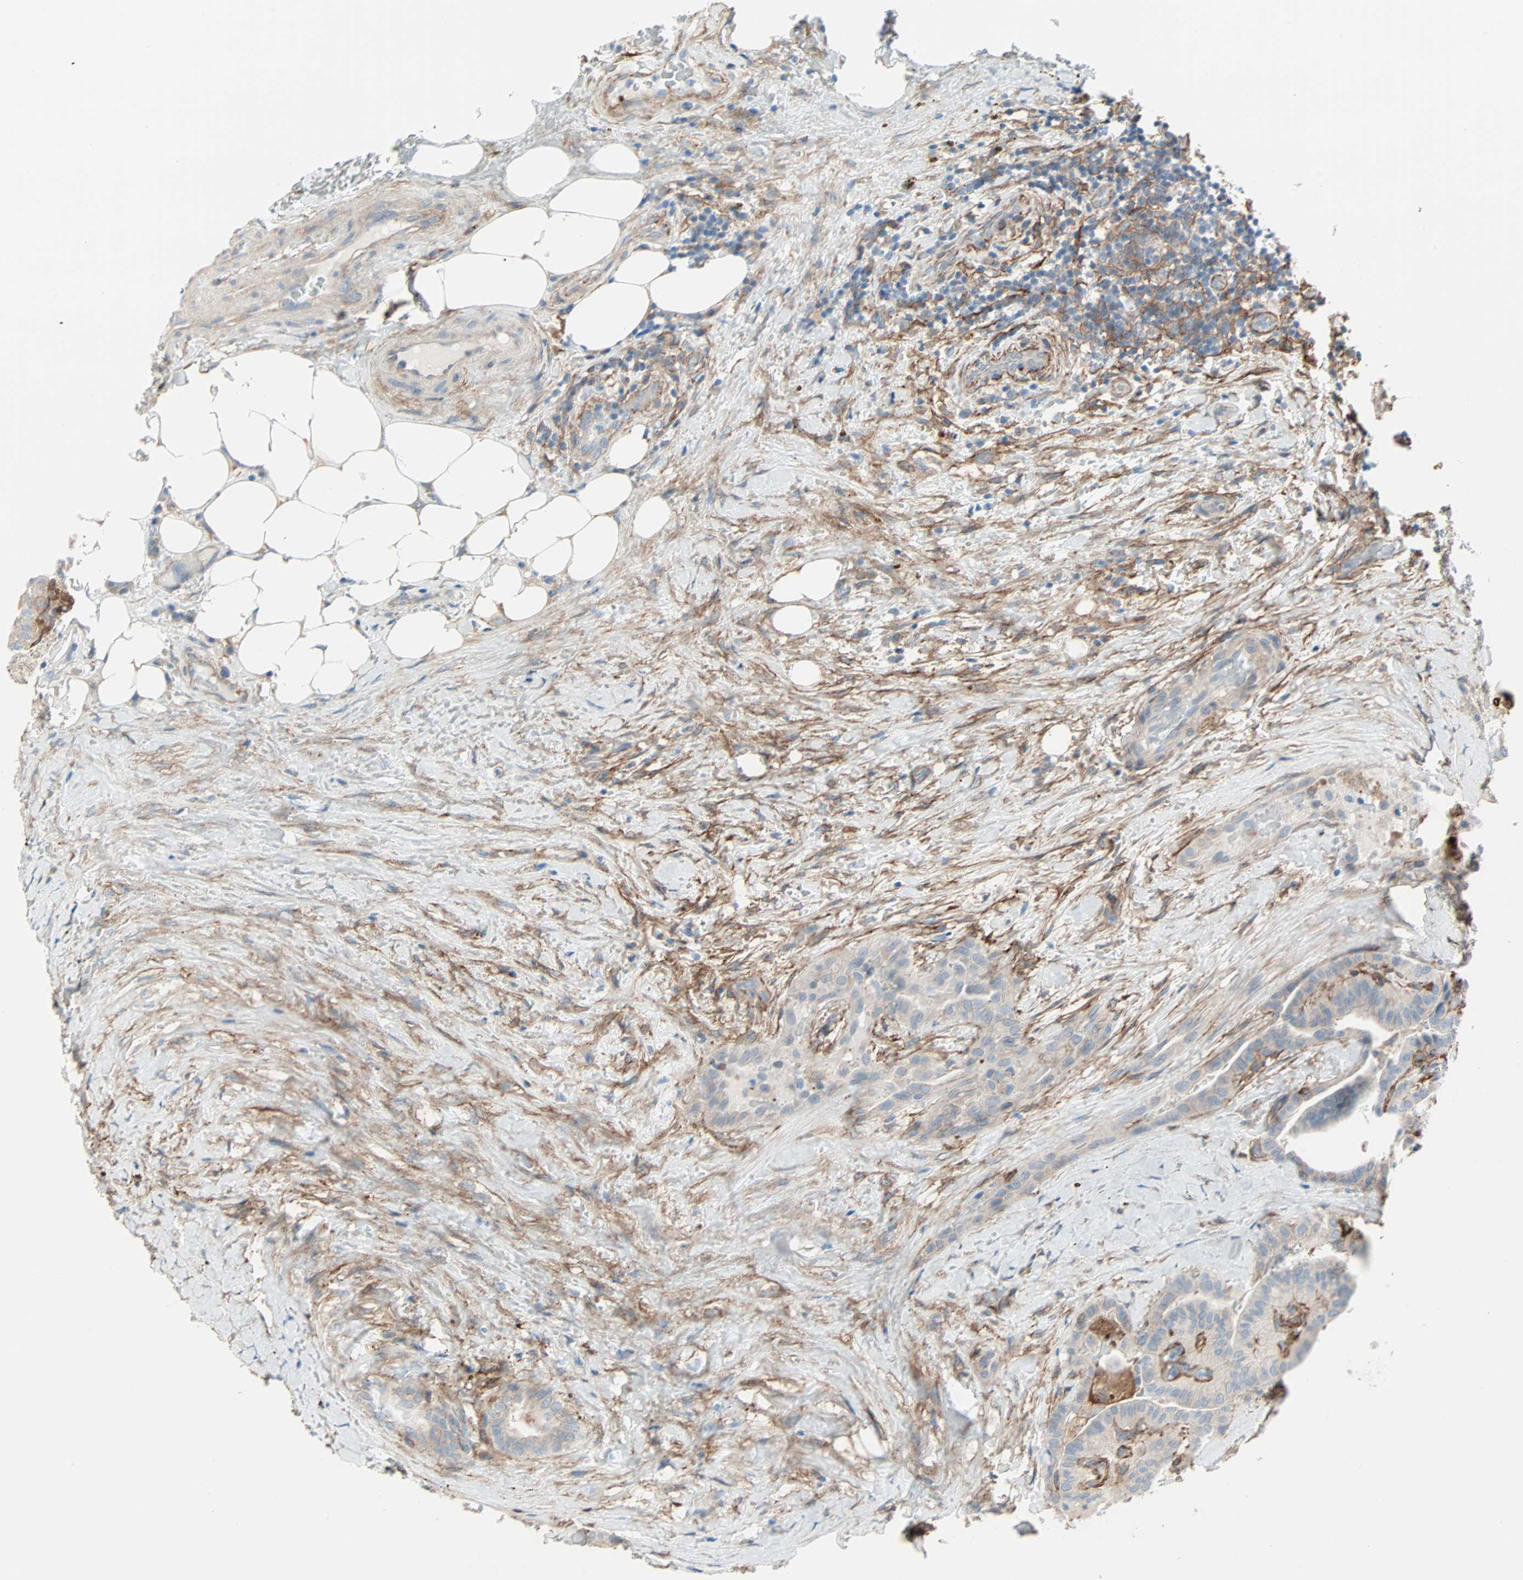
{"staining": {"intensity": "weak", "quantity": ">75%", "location": "cytoplasmic/membranous"}, "tissue": "thyroid cancer", "cell_type": "Tumor cells", "image_type": "cancer", "snomed": [{"axis": "morphology", "description": "Papillary adenocarcinoma, NOS"}, {"axis": "topography", "description": "Thyroid gland"}], "caption": "High-magnification brightfield microscopy of thyroid cancer stained with DAB (brown) and counterstained with hematoxylin (blue). tumor cells exhibit weak cytoplasmic/membranous staining is present in approximately>75% of cells. The protein is shown in brown color, while the nuclei are stained blue.", "gene": "EPB41L2", "patient": {"sex": "male", "age": 77}}